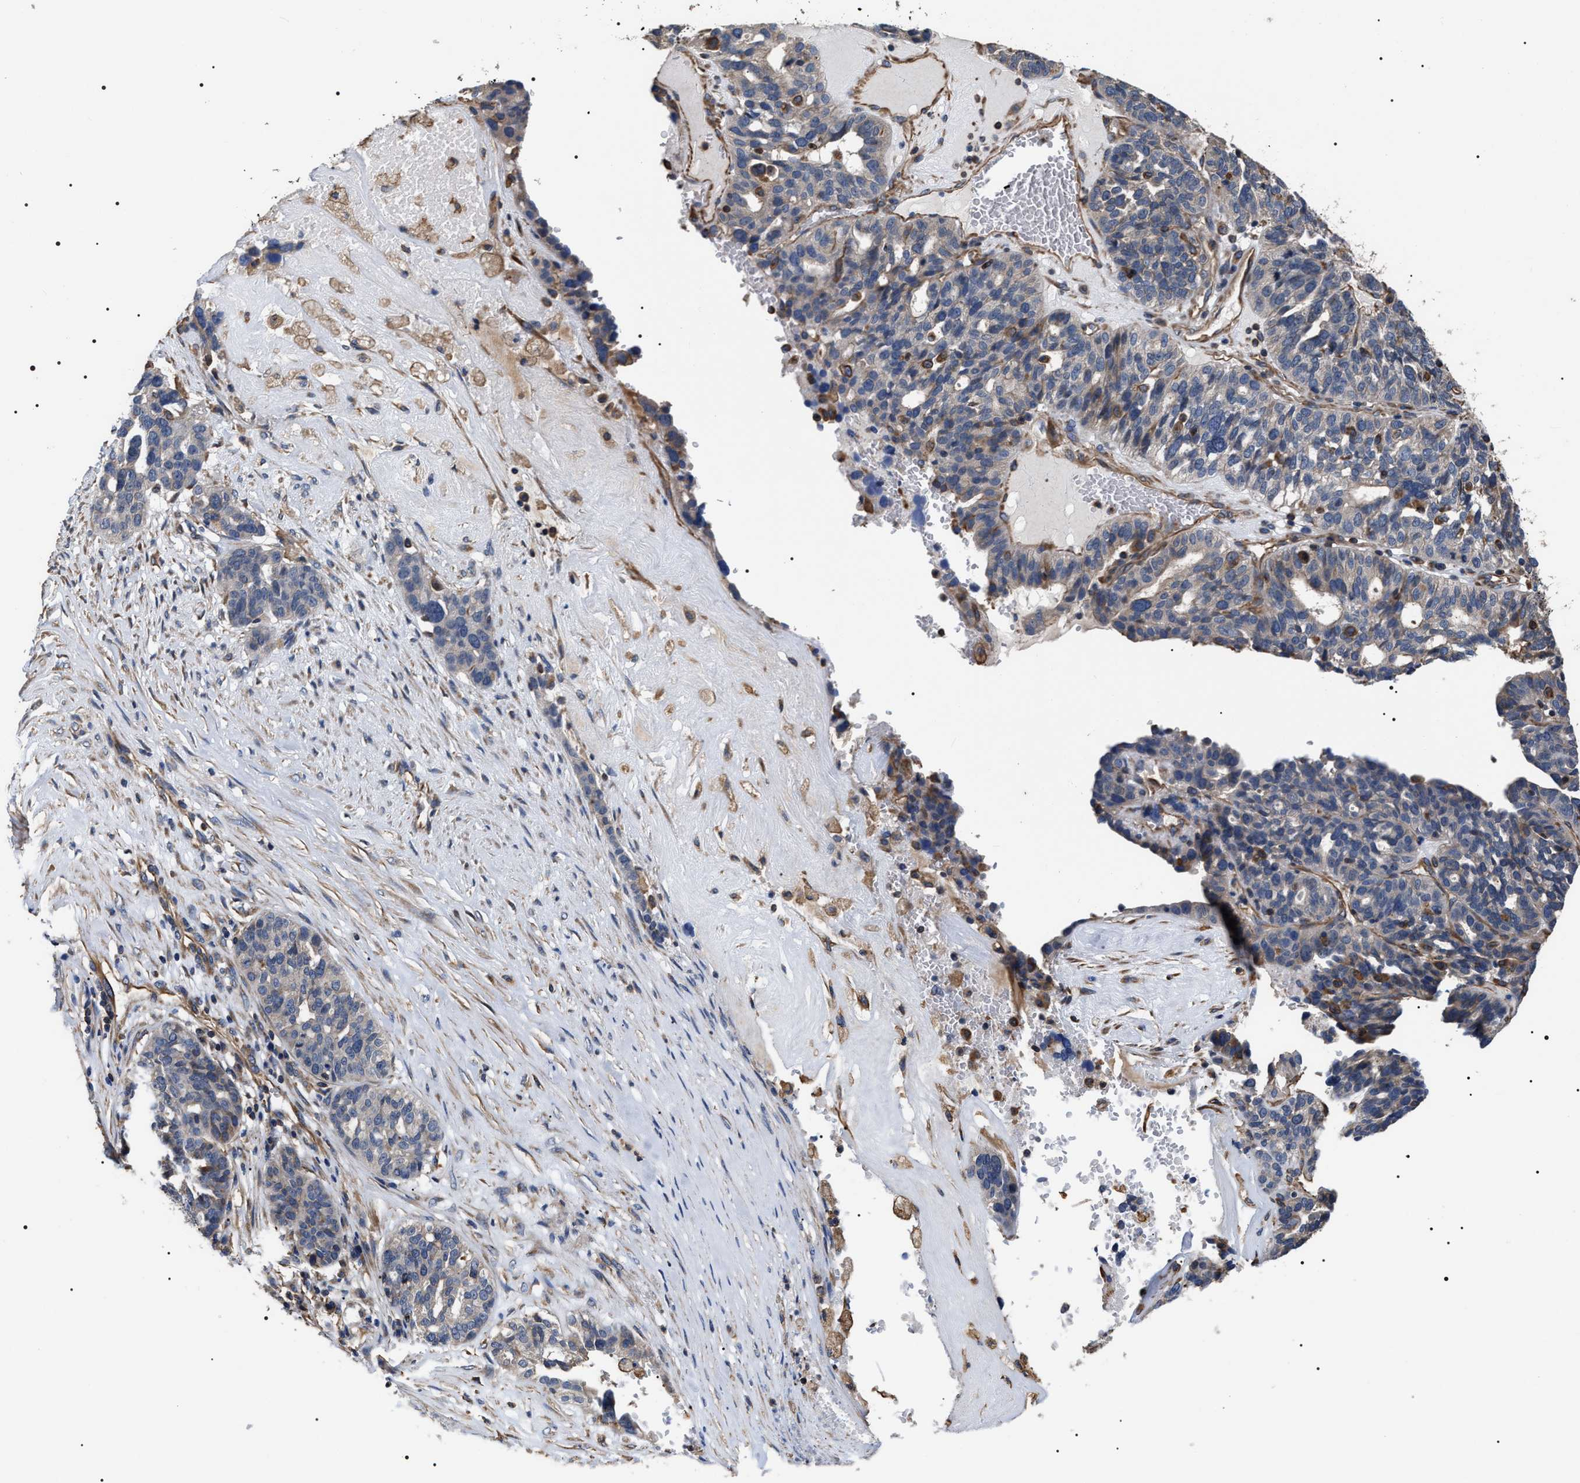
{"staining": {"intensity": "weak", "quantity": "<25%", "location": "cytoplasmic/membranous"}, "tissue": "ovarian cancer", "cell_type": "Tumor cells", "image_type": "cancer", "snomed": [{"axis": "morphology", "description": "Cystadenocarcinoma, serous, NOS"}, {"axis": "topography", "description": "Ovary"}], "caption": "There is no significant staining in tumor cells of ovarian cancer (serous cystadenocarcinoma).", "gene": "TSPAN33", "patient": {"sex": "female", "age": 59}}